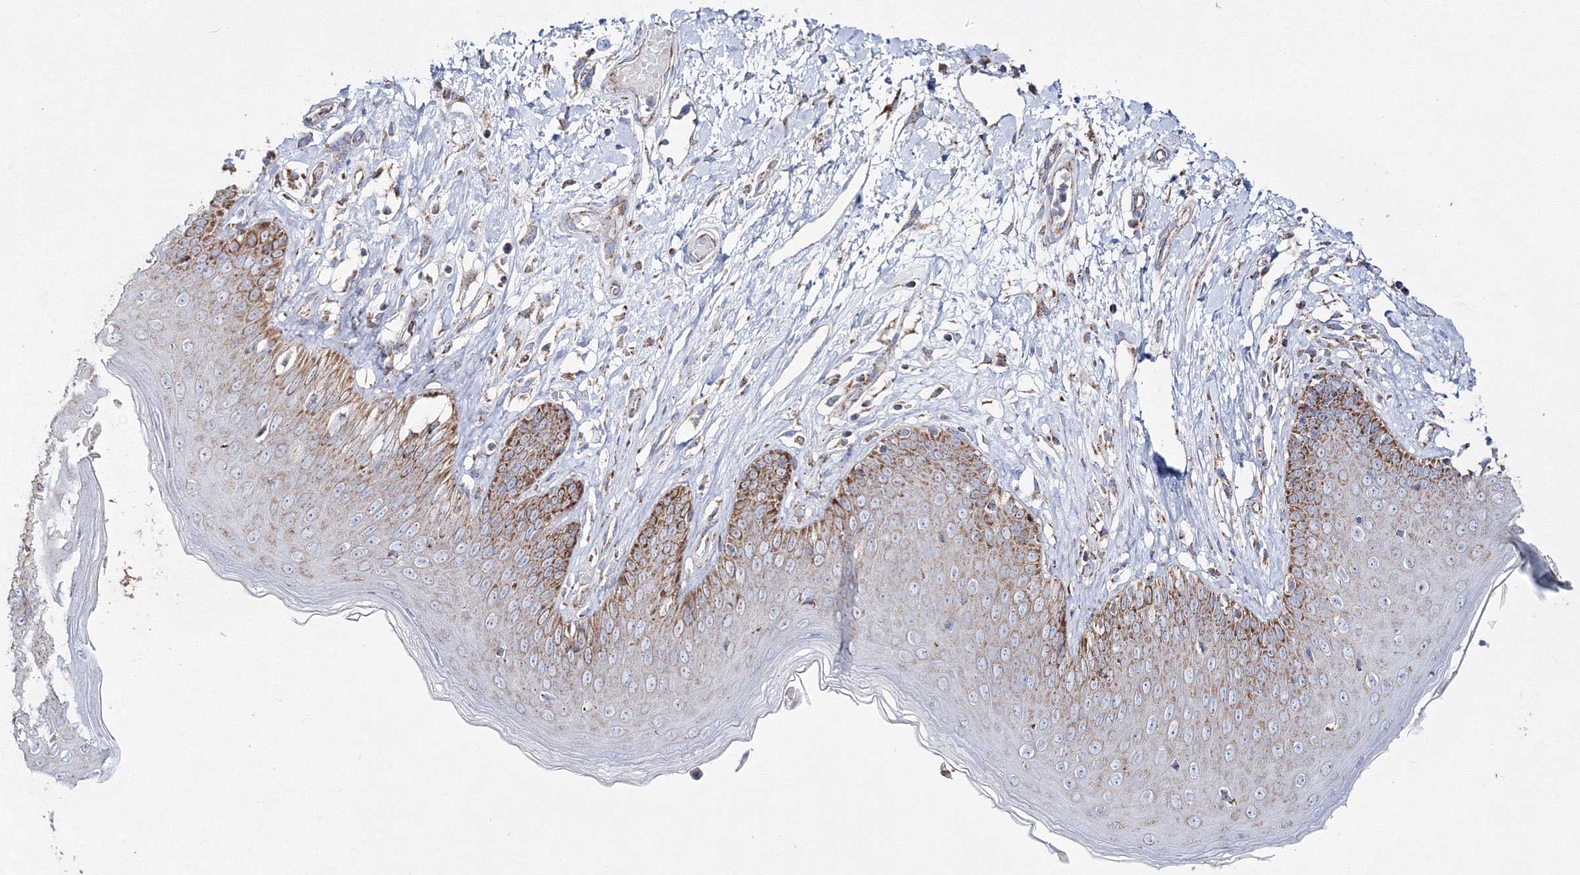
{"staining": {"intensity": "moderate", "quantity": "25%-75%", "location": "cytoplasmic/membranous"}, "tissue": "skin", "cell_type": "Epidermal cells", "image_type": "normal", "snomed": [{"axis": "morphology", "description": "Normal tissue, NOS"}, {"axis": "morphology", "description": "Squamous cell carcinoma, NOS"}, {"axis": "topography", "description": "Vulva"}], "caption": "Epidermal cells demonstrate moderate cytoplasmic/membranous expression in about 25%-75% of cells in unremarkable skin. The protein is shown in brown color, while the nuclei are stained blue.", "gene": "IGSF9", "patient": {"sex": "female", "age": 85}}